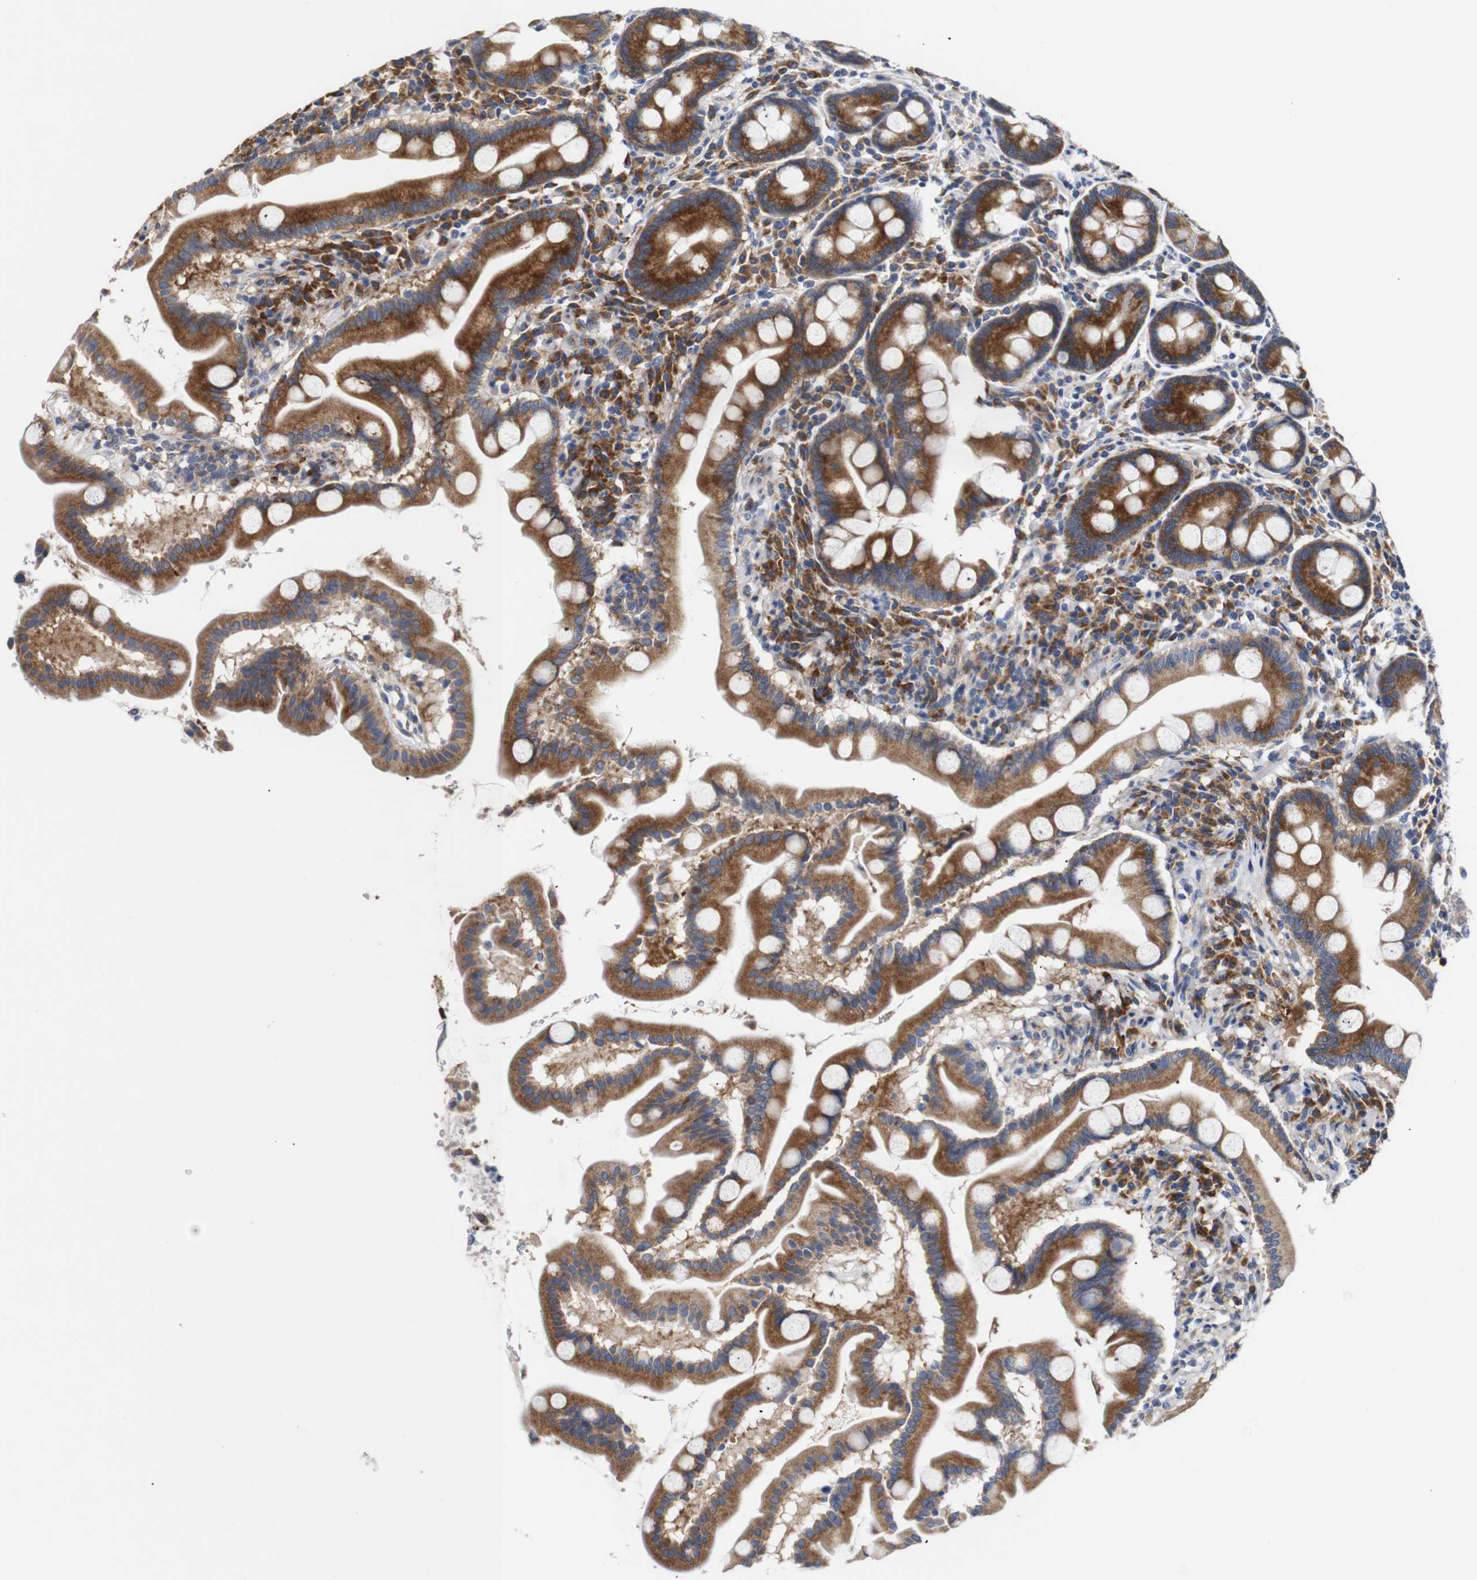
{"staining": {"intensity": "strong", "quantity": ">75%", "location": "cytoplasmic/membranous"}, "tissue": "duodenum", "cell_type": "Glandular cells", "image_type": "normal", "snomed": [{"axis": "morphology", "description": "Normal tissue, NOS"}, {"axis": "topography", "description": "Duodenum"}], "caption": "High-magnification brightfield microscopy of unremarkable duodenum stained with DAB (brown) and counterstained with hematoxylin (blue). glandular cells exhibit strong cytoplasmic/membranous staining is identified in approximately>75% of cells.", "gene": "TRIM5", "patient": {"sex": "male", "age": 50}}